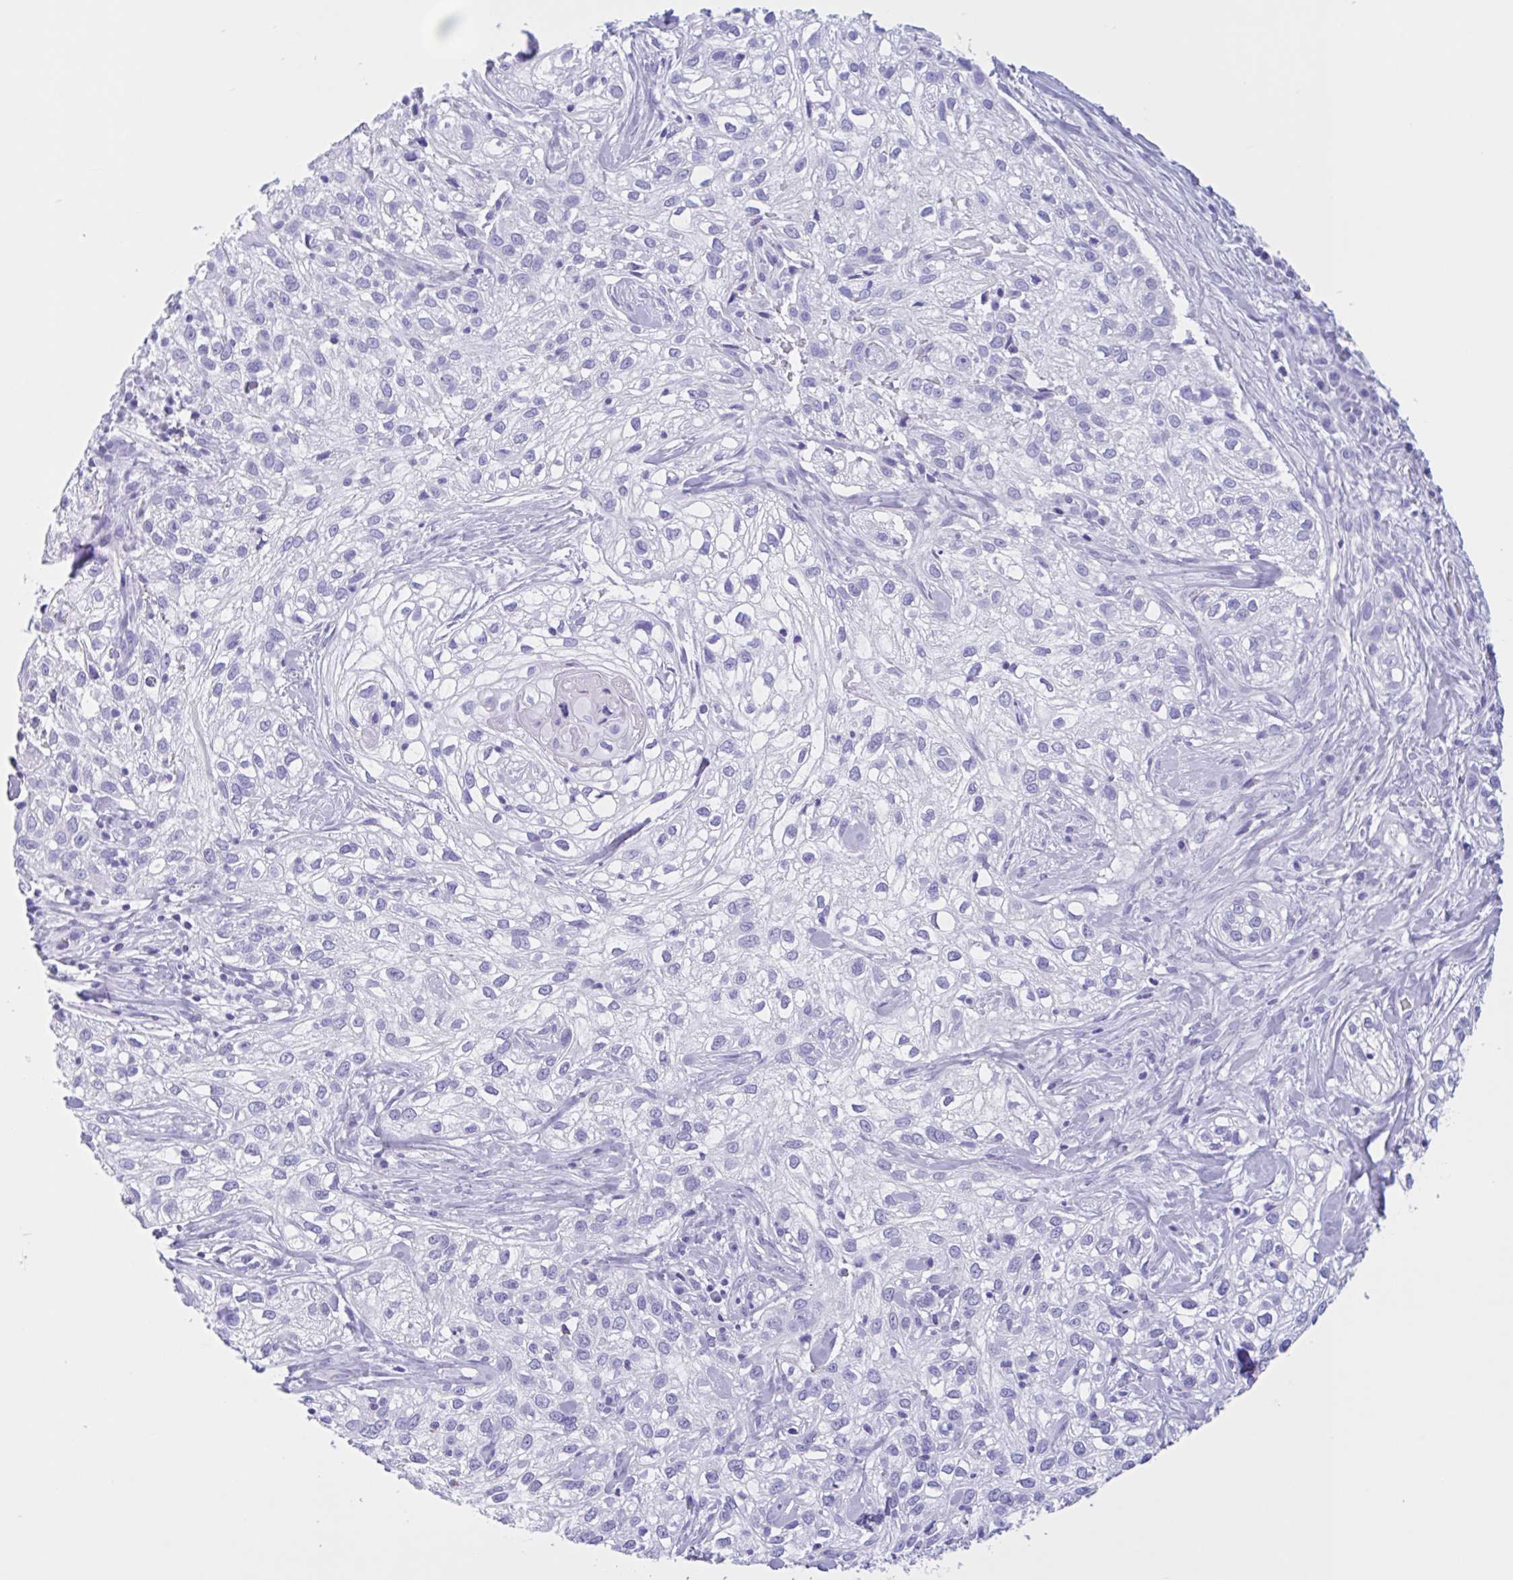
{"staining": {"intensity": "negative", "quantity": "none", "location": "none"}, "tissue": "skin cancer", "cell_type": "Tumor cells", "image_type": "cancer", "snomed": [{"axis": "morphology", "description": "Squamous cell carcinoma, NOS"}, {"axis": "topography", "description": "Skin"}], "caption": "Skin cancer (squamous cell carcinoma) was stained to show a protein in brown. There is no significant positivity in tumor cells. (Immunohistochemistry, brightfield microscopy, high magnification).", "gene": "IAPP", "patient": {"sex": "male", "age": 82}}